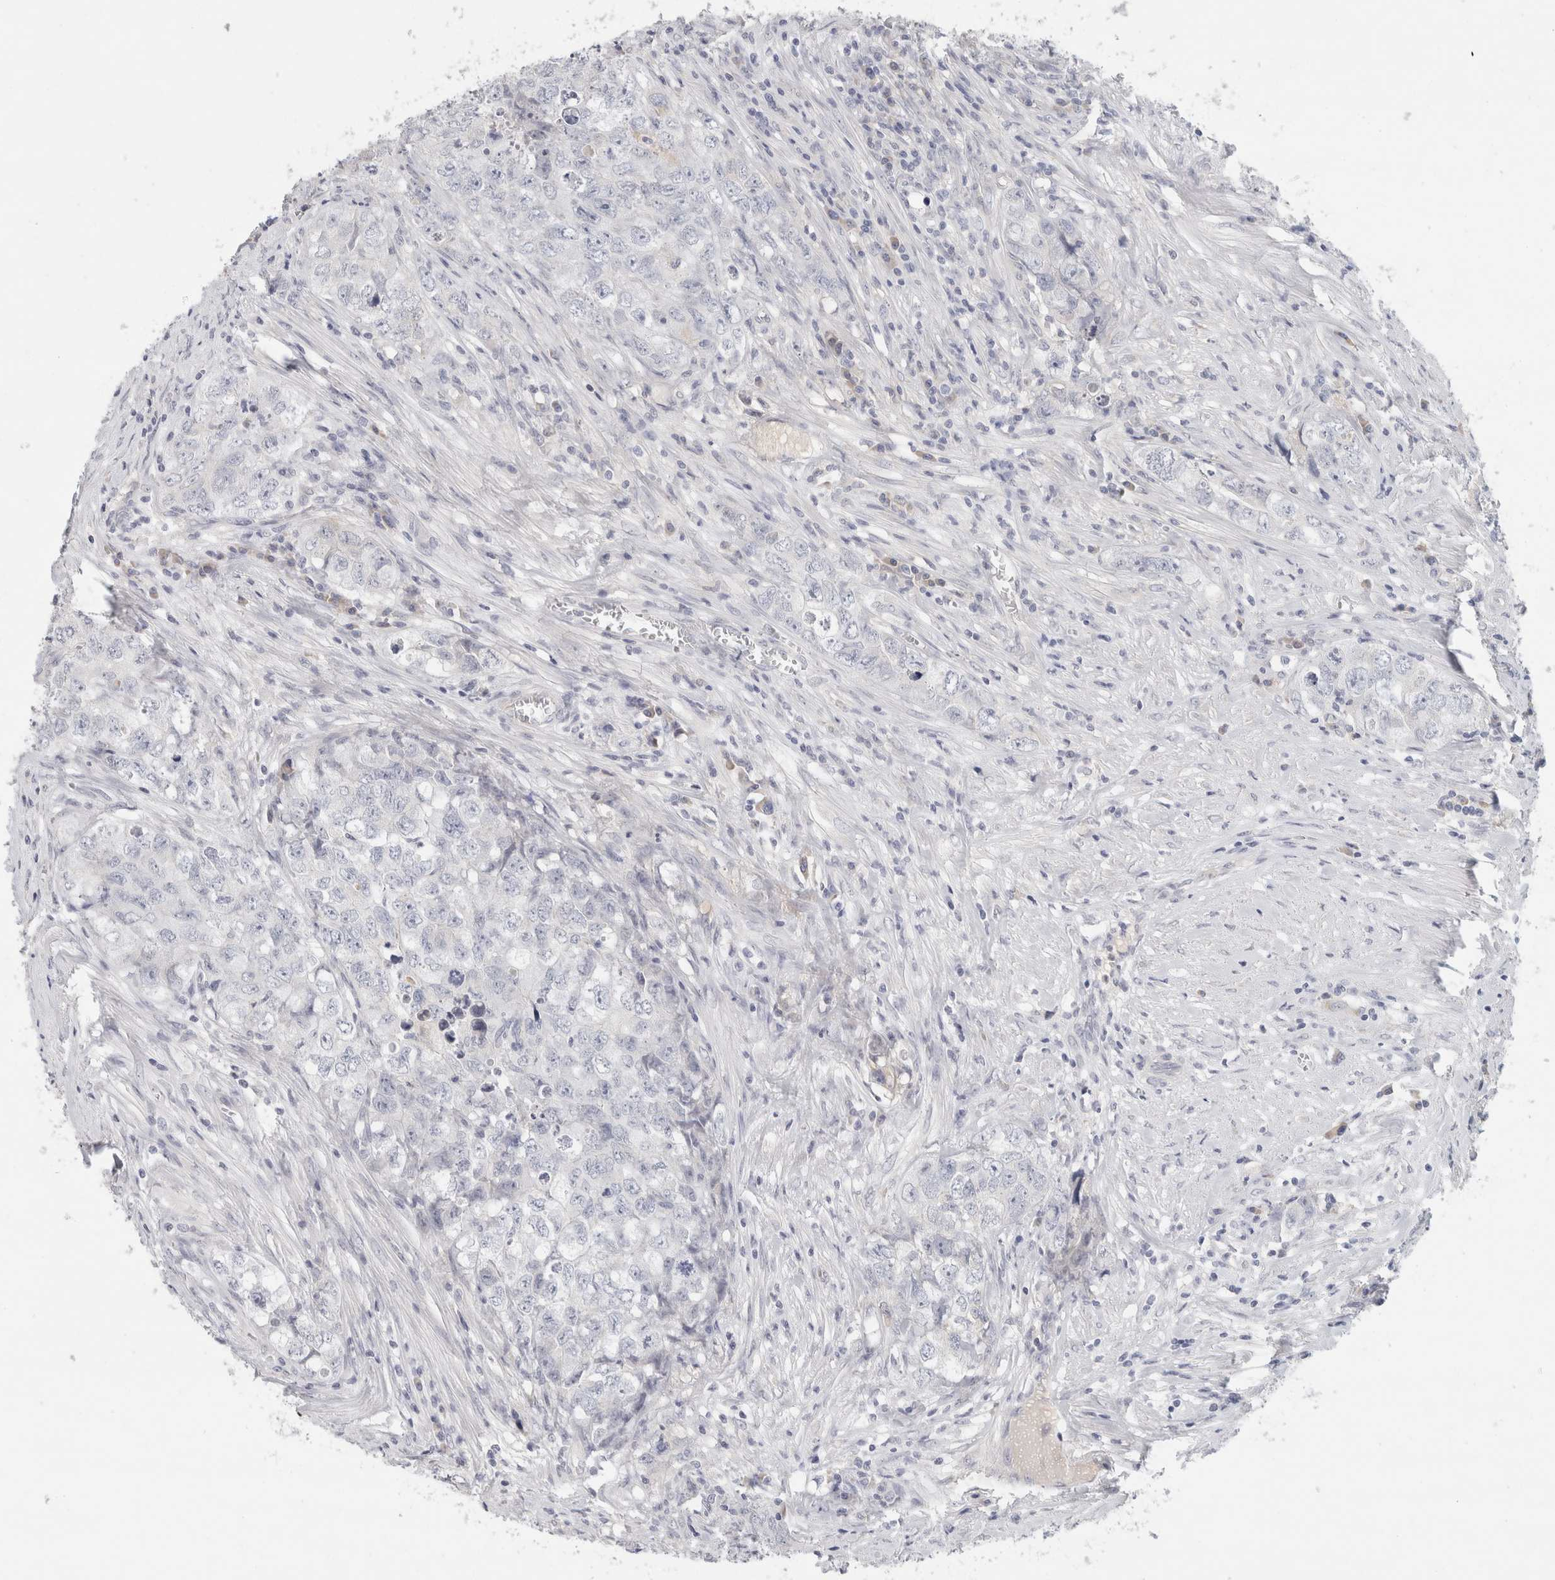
{"staining": {"intensity": "negative", "quantity": "none", "location": "none"}, "tissue": "testis cancer", "cell_type": "Tumor cells", "image_type": "cancer", "snomed": [{"axis": "morphology", "description": "Seminoma, NOS"}, {"axis": "morphology", "description": "Carcinoma, Embryonal, NOS"}, {"axis": "topography", "description": "Testis"}], "caption": "Immunohistochemistry image of human testis cancer (embryonal carcinoma) stained for a protein (brown), which demonstrates no positivity in tumor cells.", "gene": "STK31", "patient": {"sex": "male", "age": 43}}